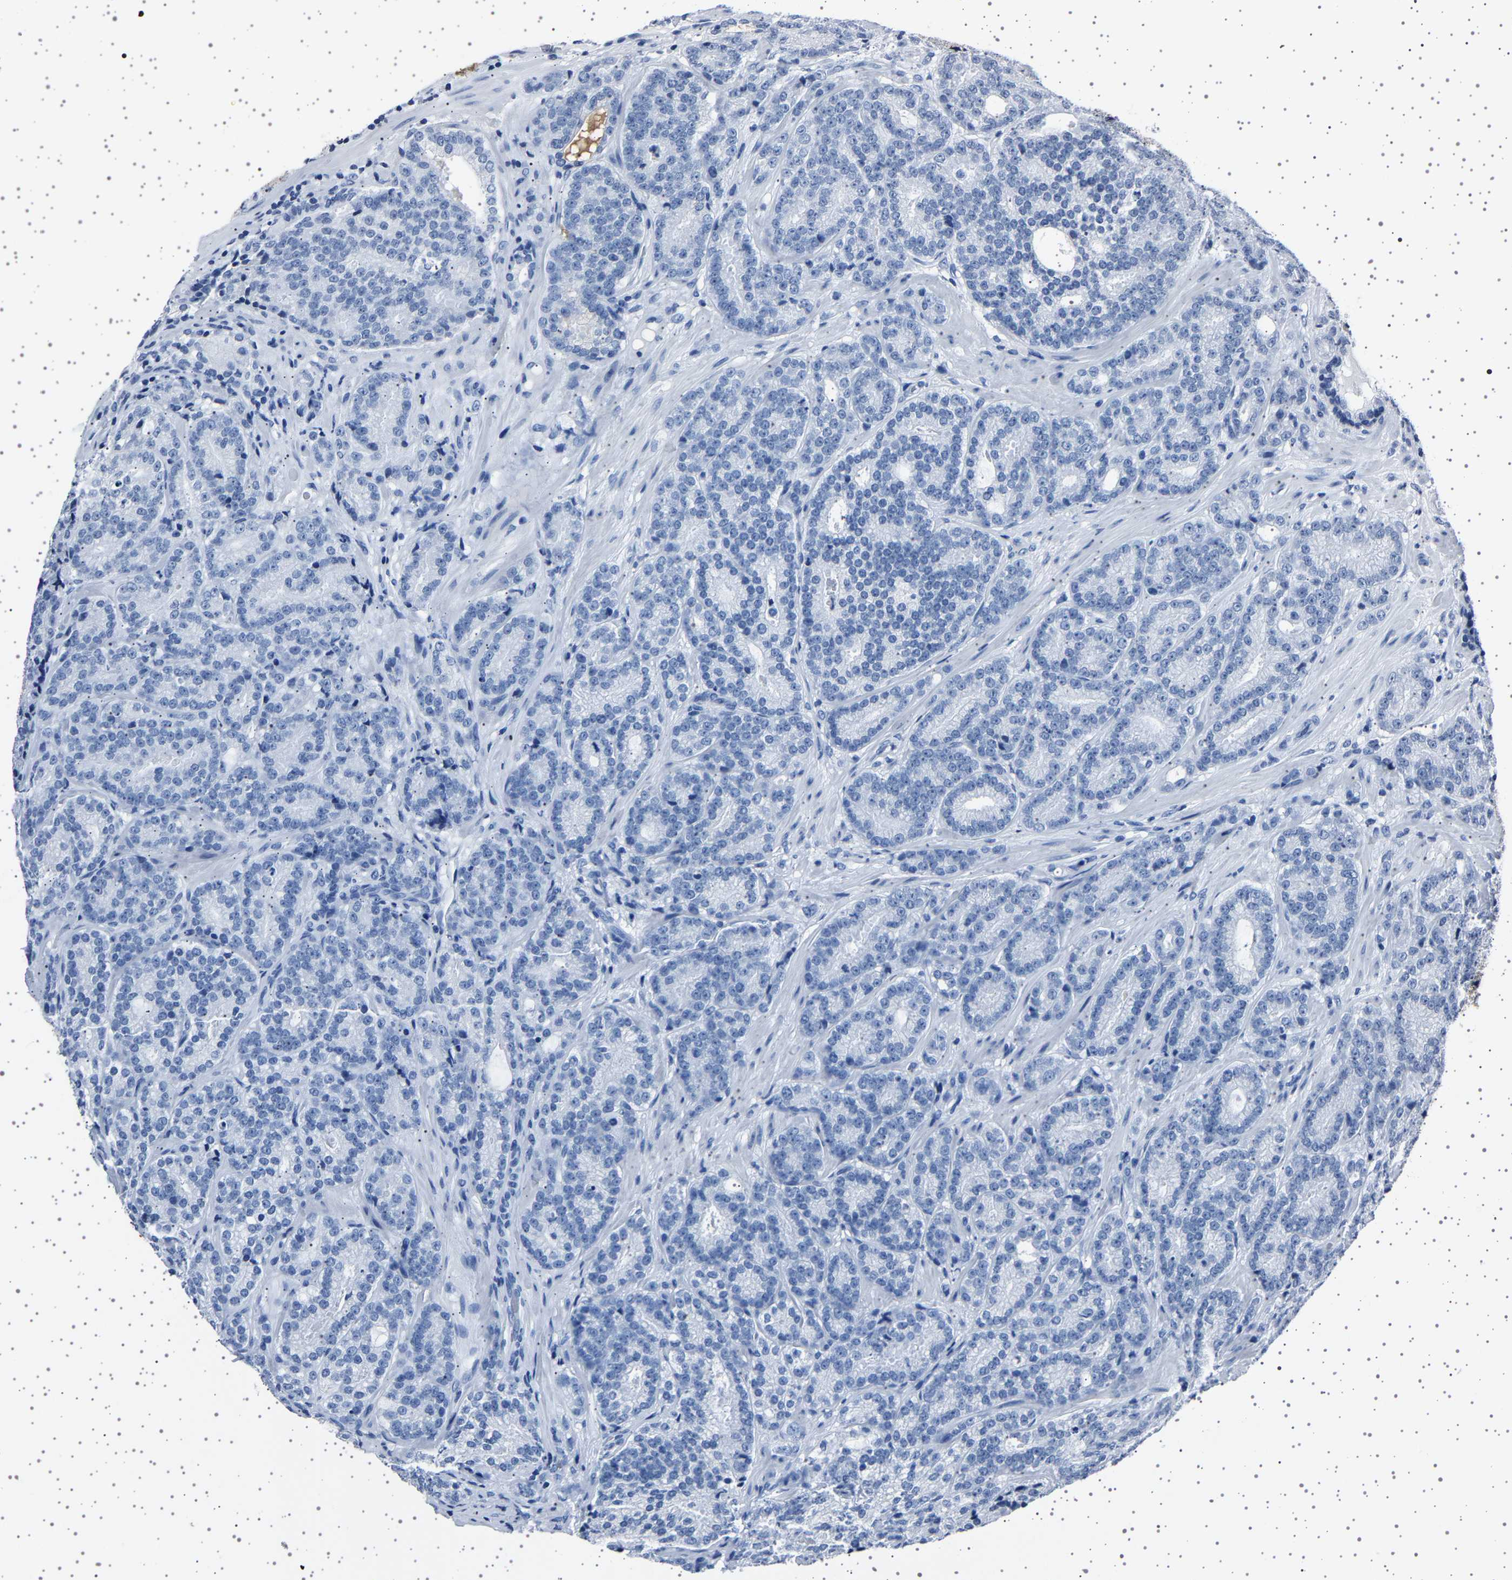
{"staining": {"intensity": "negative", "quantity": "none", "location": "none"}, "tissue": "prostate cancer", "cell_type": "Tumor cells", "image_type": "cancer", "snomed": [{"axis": "morphology", "description": "Adenocarcinoma, High grade"}, {"axis": "topography", "description": "Prostate"}], "caption": "Histopathology image shows no protein expression in tumor cells of prostate cancer (adenocarcinoma (high-grade)) tissue.", "gene": "TFF3", "patient": {"sex": "male", "age": 61}}